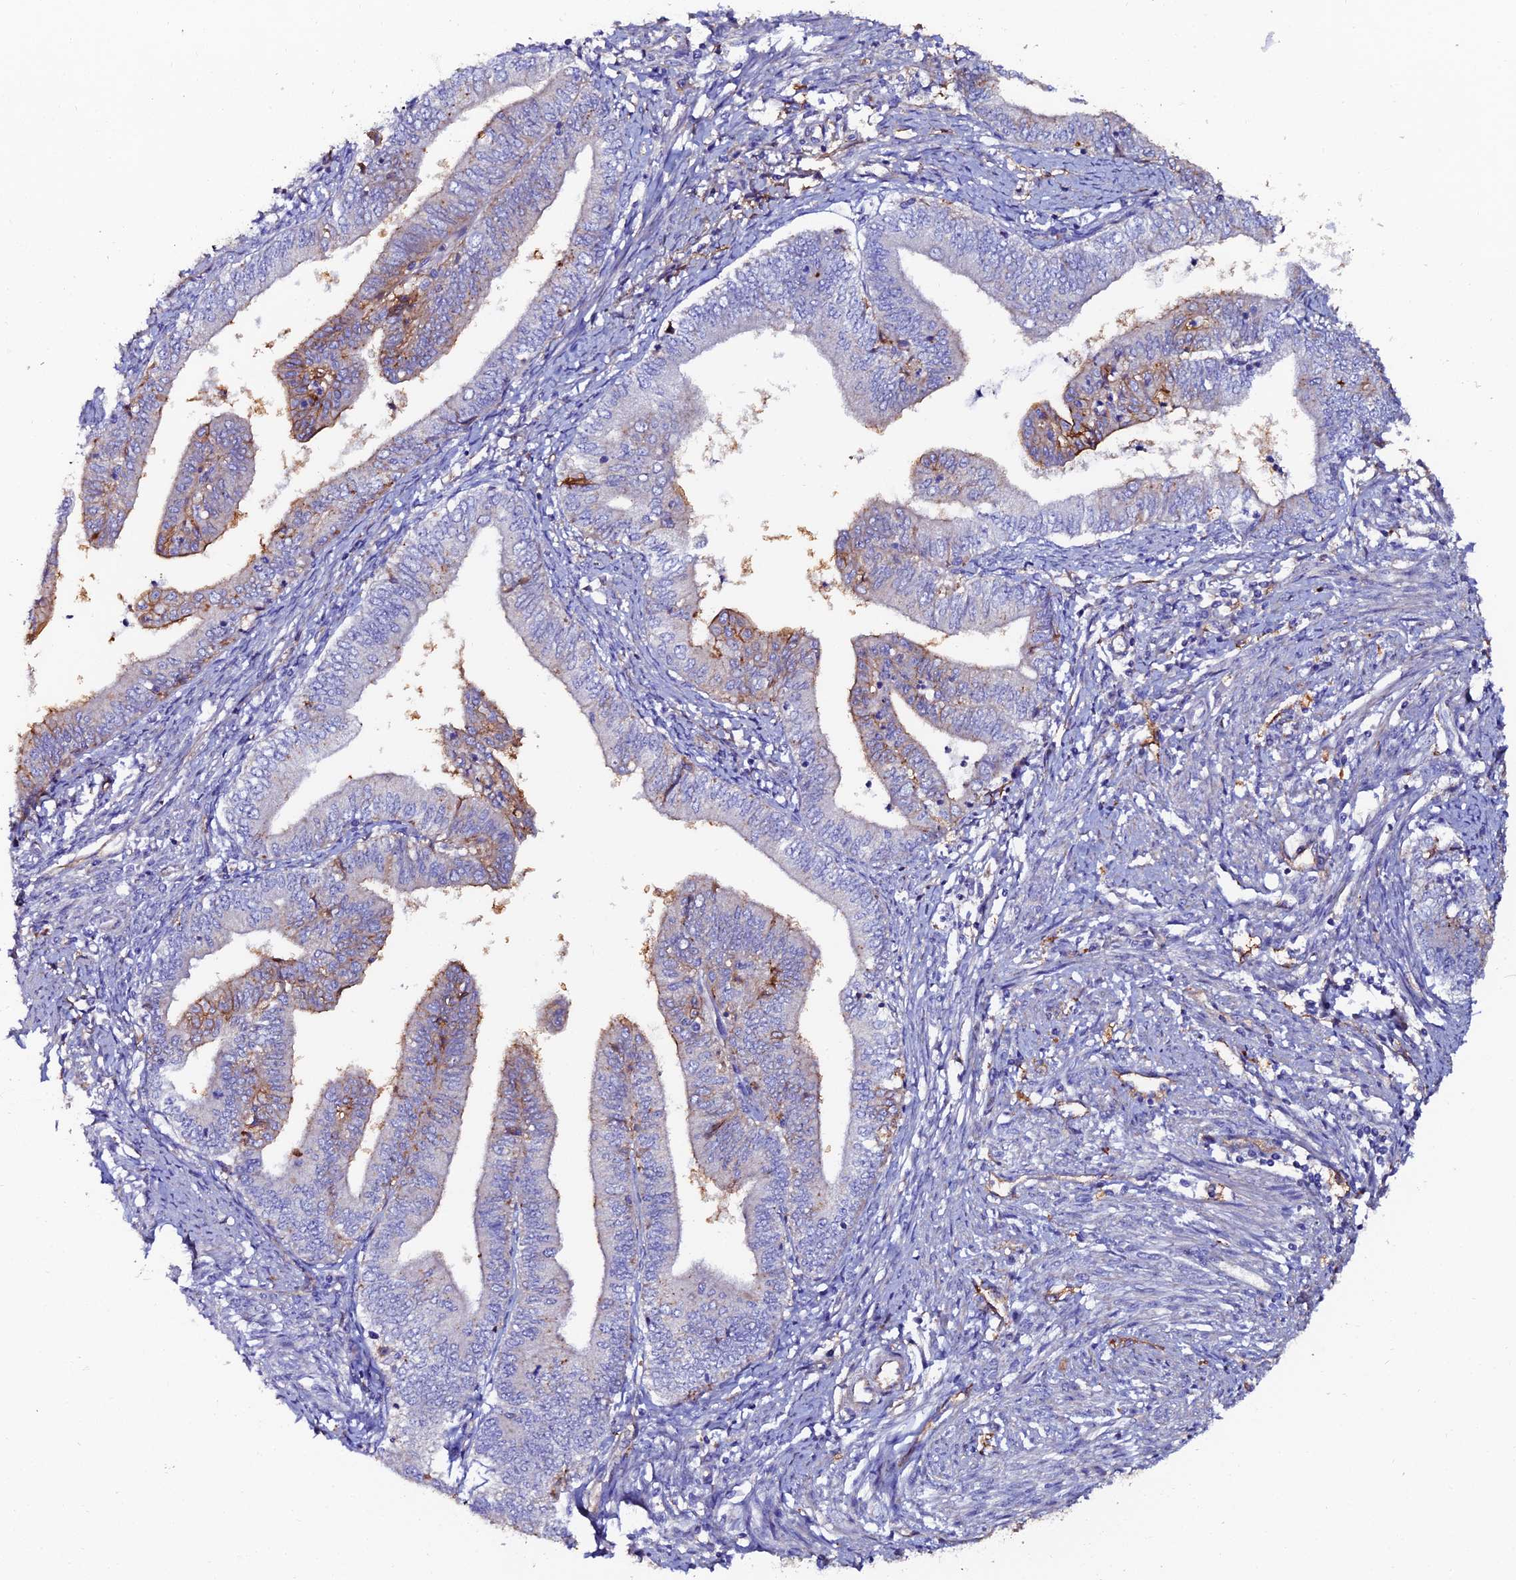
{"staining": {"intensity": "moderate", "quantity": "<25%", "location": "cytoplasmic/membranous"}, "tissue": "endometrial cancer", "cell_type": "Tumor cells", "image_type": "cancer", "snomed": [{"axis": "morphology", "description": "Adenocarcinoma, NOS"}, {"axis": "topography", "description": "Endometrium"}], "caption": "IHC (DAB) staining of human endometrial cancer displays moderate cytoplasmic/membranous protein positivity in approximately <25% of tumor cells.", "gene": "C6", "patient": {"sex": "female", "age": 66}}